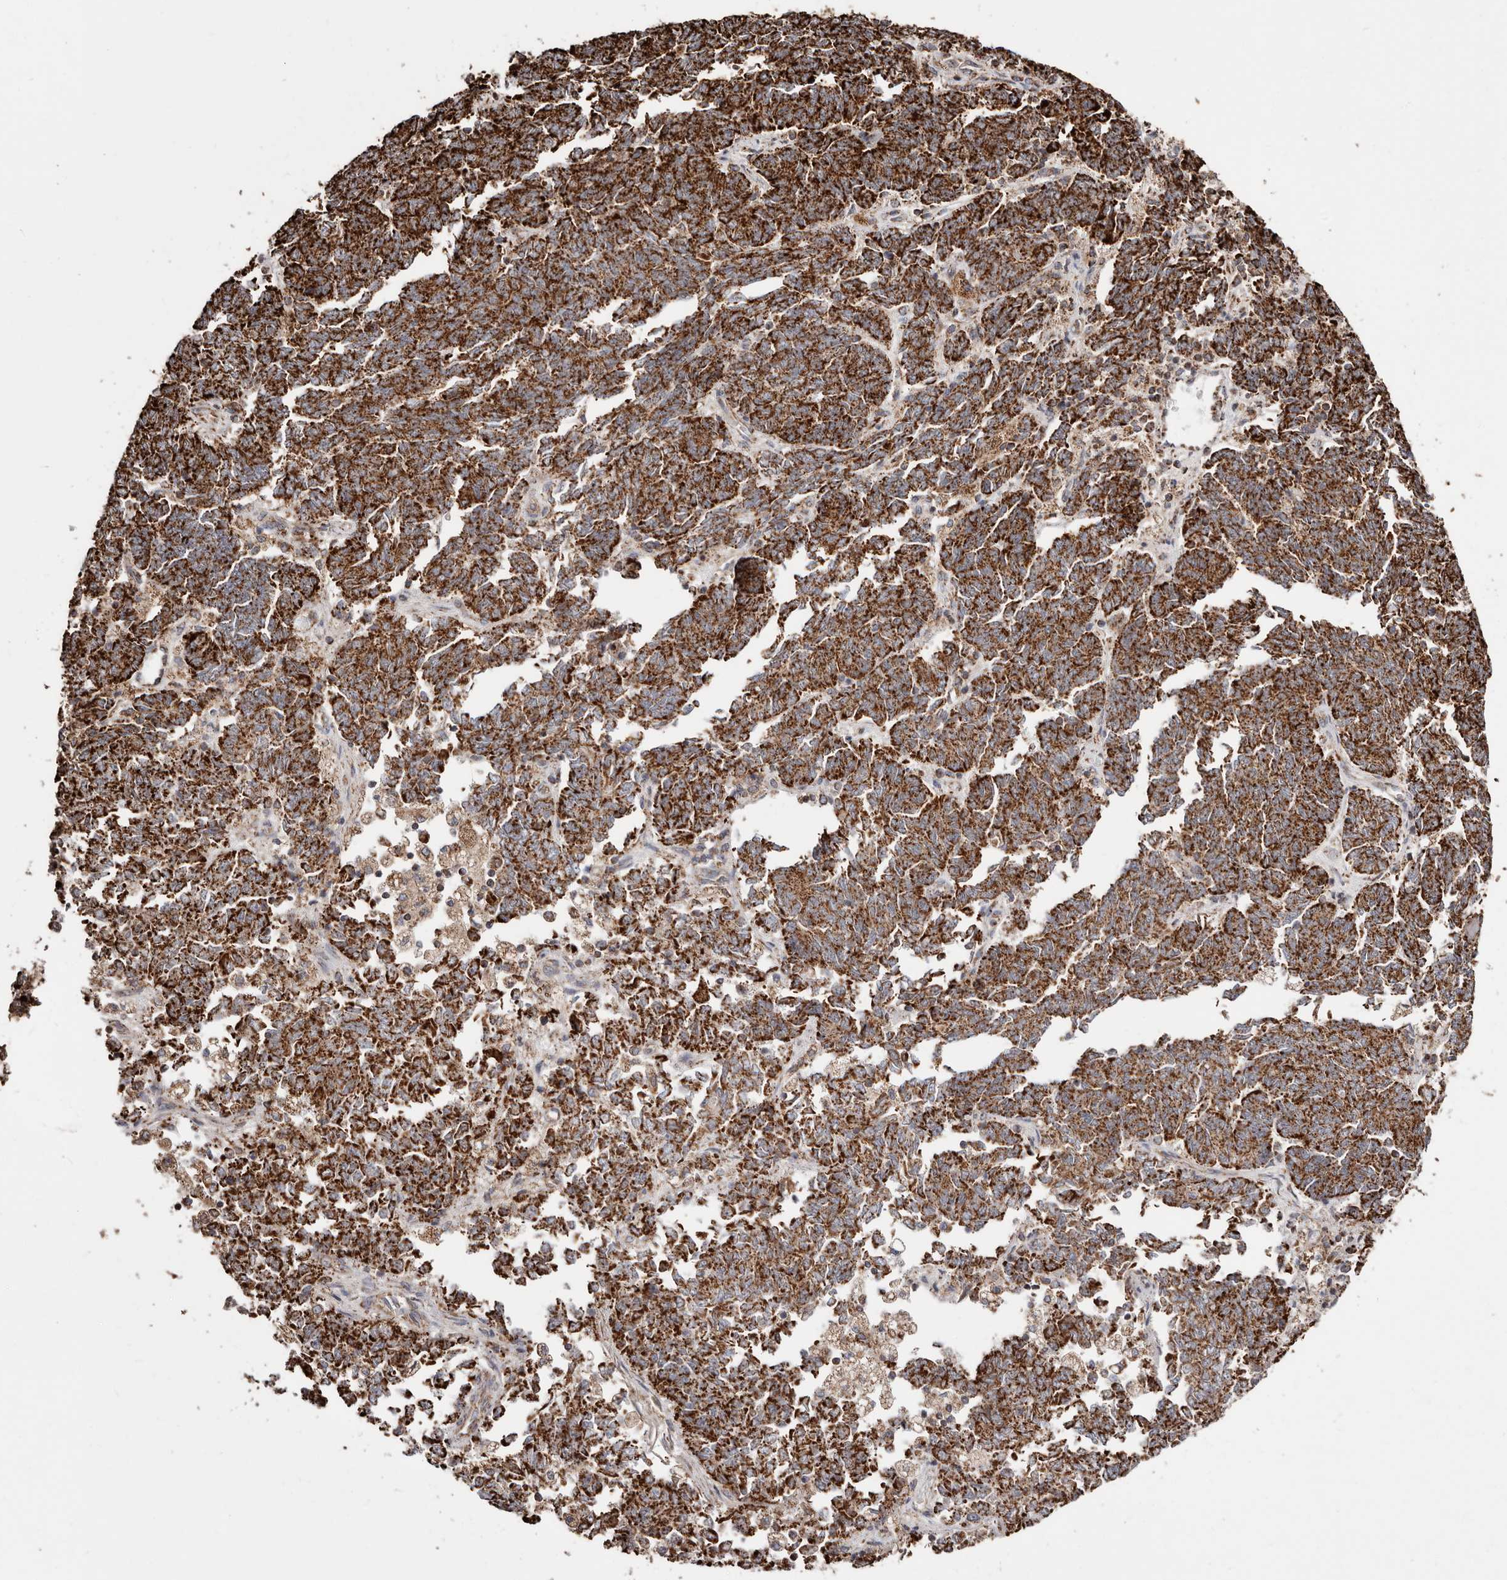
{"staining": {"intensity": "strong", "quantity": ">75%", "location": "cytoplasmic/membranous"}, "tissue": "endometrial cancer", "cell_type": "Tumor cells", "image_type": "cancer", "snomed": [{"axis": "morphology", "description": "Adenocarcinoma, NOS"}, {"axis": "topography", "description": "Endometrium"}], "caption": "IHC (DAB (3,3'-diaminobenzidine)) staining of endometrial adenocarcinoma demonstrates strong cytoplasmic/membranous protein positivity in about >75% of tumor cells.", "gene": "PRKACB", "patient": {"sex": "female", "age": 80}}